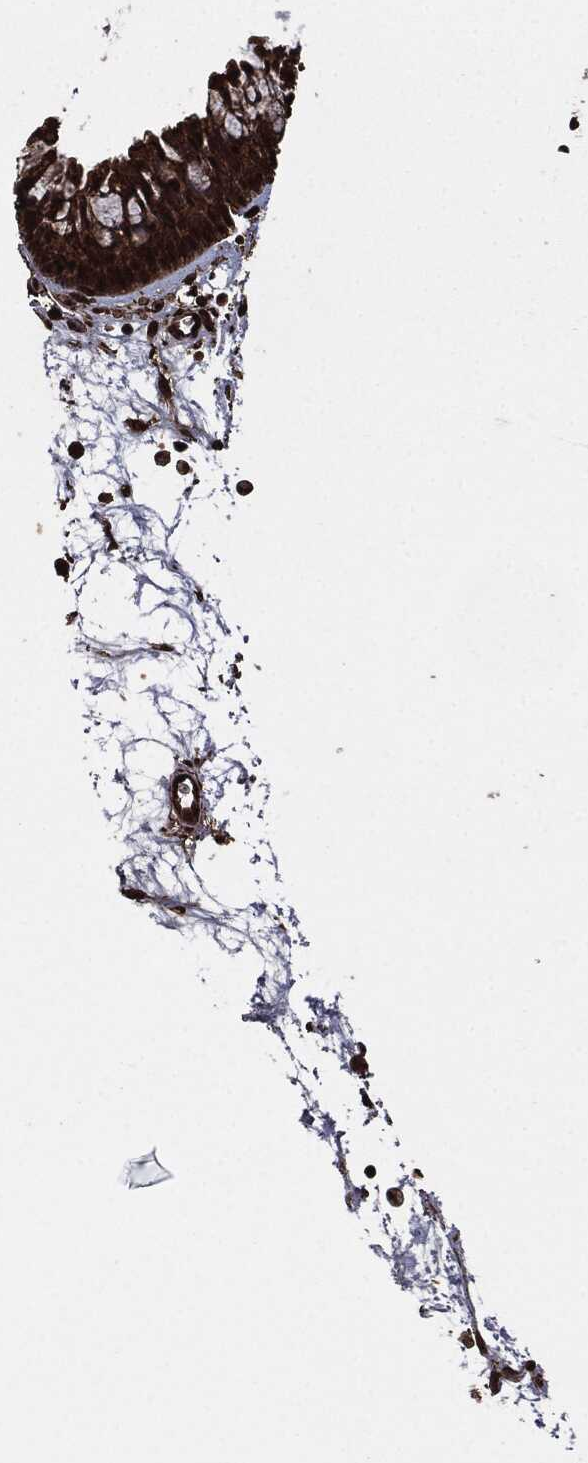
{"staining": {"intensity": "strong", "quantity": ">75%", "location": "cytoplasmic/membranous"}, "tissue": "nasopharynx", "cell_type": "Respiratory epithelial cells", "image_type": "normal", "snomed": [{"axis": "morphology", "description": "Normal tissue, NOS"}, {"axis": "topography", "description": "Nasopharynx"}], "caption": "A brown stain shows strong cytoplasmic/membranous positivity of a protein in respiratory epithelial cells of normal human nasopharynx. (IHC, brightfield microscopy, high magnification).", "gene": "HRAS", "patient": {"sex": "male", "age": 58}}